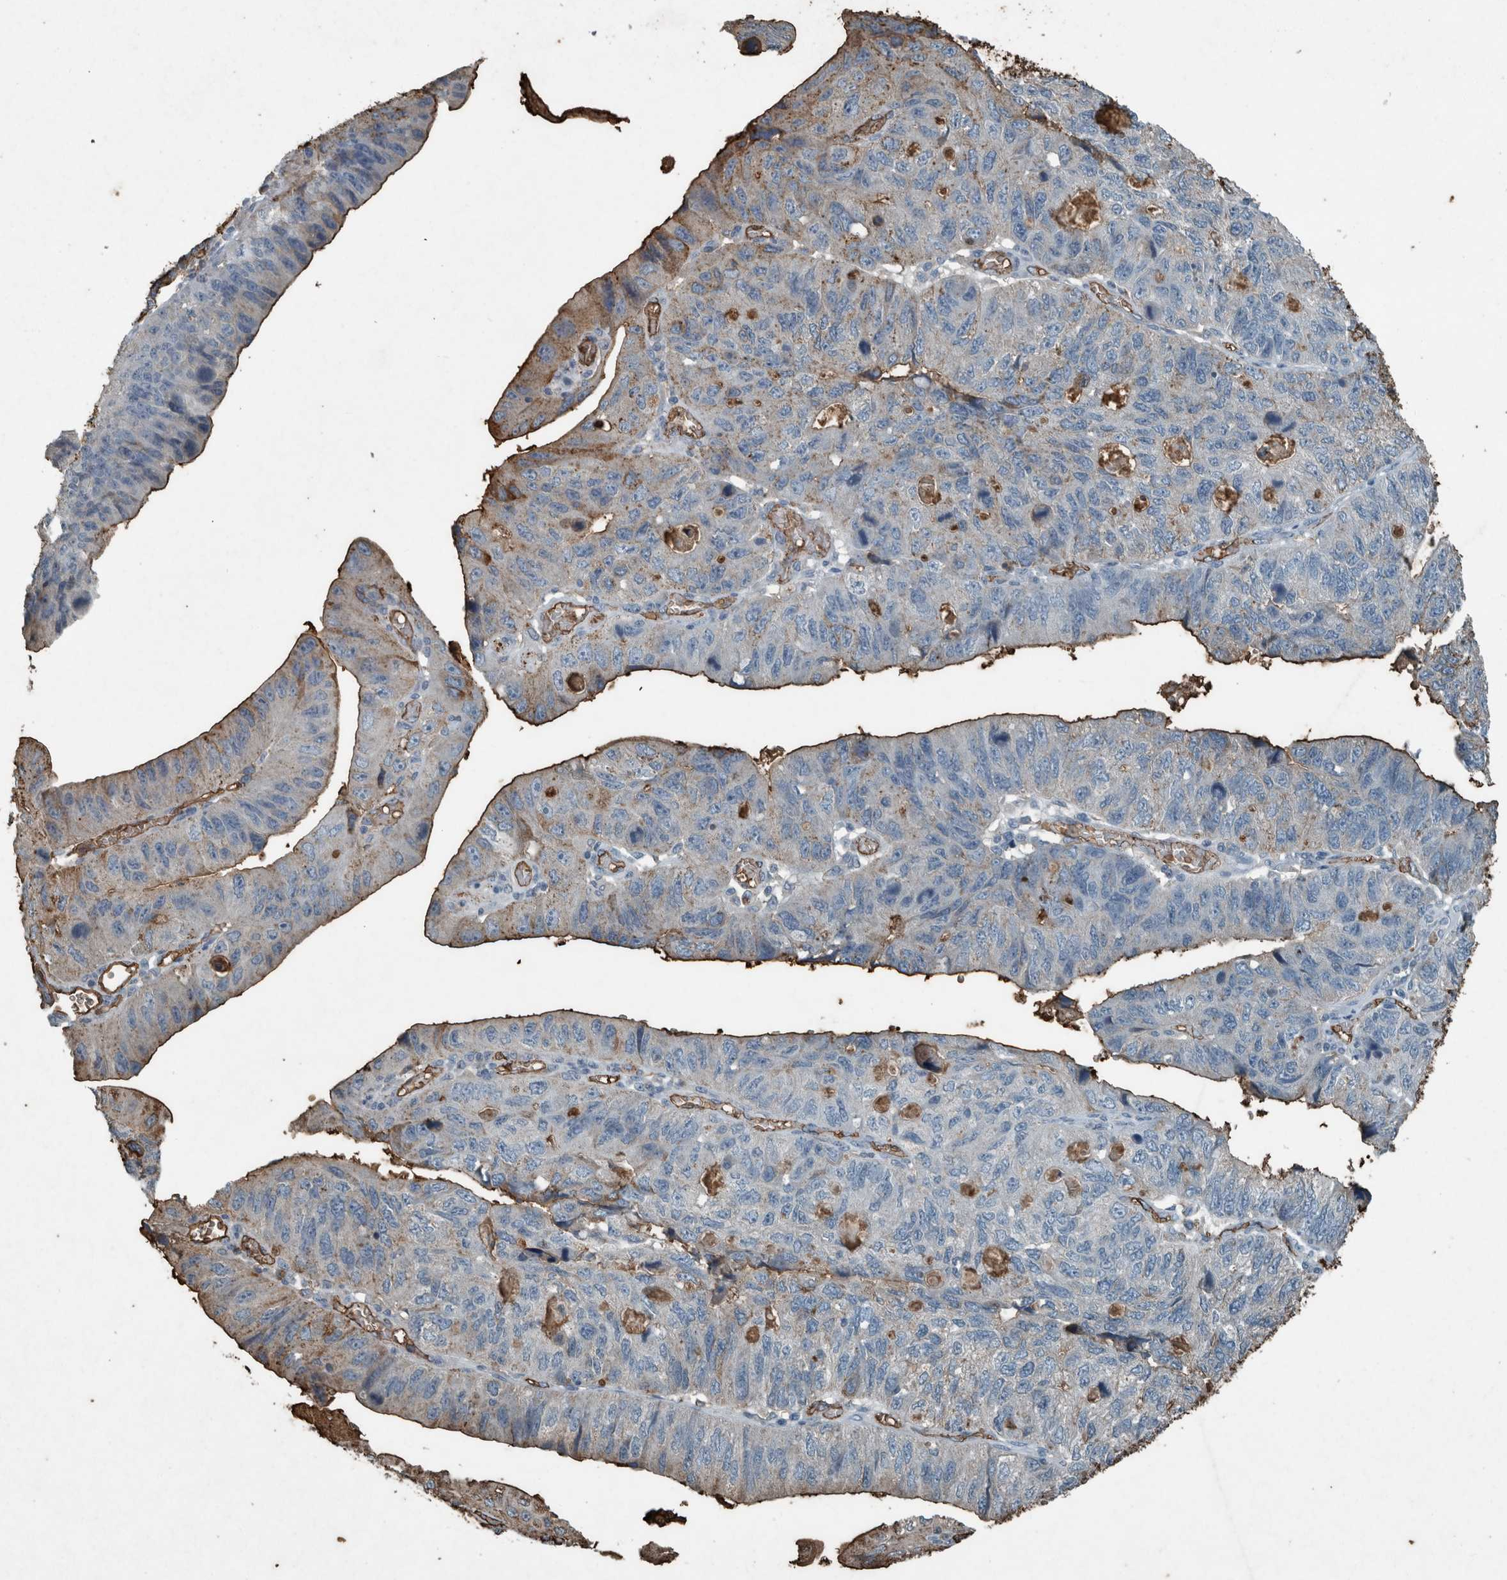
{"staining": {"intensity": "moderate", "quantity": "25%-75%", "location": "cytoplasmic/membranous"}, "tissue": "stomach cancer", "cell_type": "Tumor cells", "image_type": "cancer", "snomed": [{"axis": "morphology", "description": "Adenocarcinoma, NOS"}, {"axis": "topography", "description": "Stomach"}], "caption": "Approximately 25%-75% of tumor cells in stomach cancer (adenocarcinoma) exhibit moderate cytoplasmic/membranous protein positivity as visualized by brown immunohistochemical staining.", "gene": "LBP", "patient": {"sex": "male", "age": 59}}